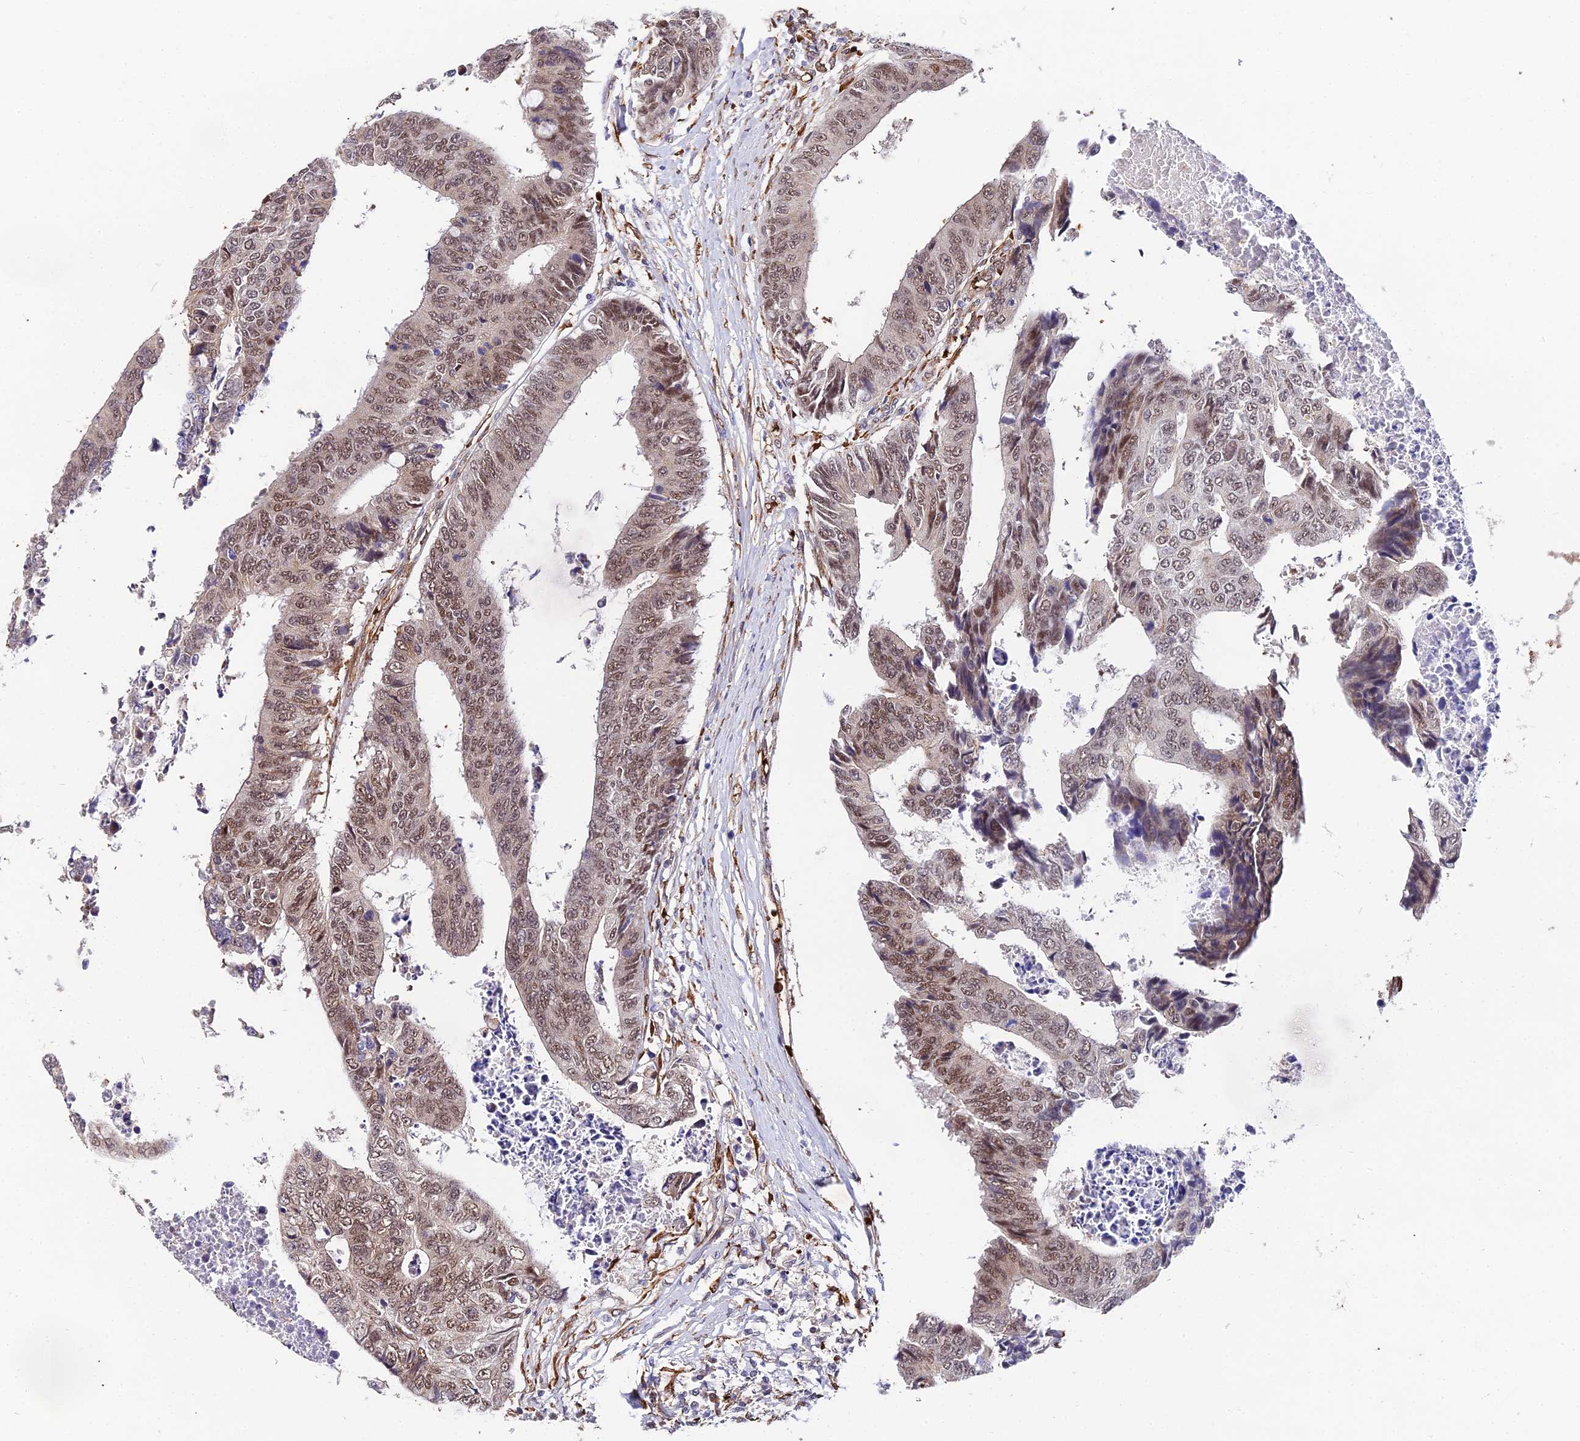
{"staining": {"intensity": "moderate", "quantity": ">75%", "location": "cytoplasmic/membranous,nuclear"}, "tissue": "colorectal cancer", "cell_type": "Tumor cells", "image_type": "cancer", "snomed": [{"axis": "morphology", "description": "Adenocarcinoma, NOS"}, {"axis": "topography", "description": "Rectum"}], "caption": "Colorectal cancer (adenocarcinoma) stained with immunohistochemistry displays moderate cytoplasmic/membranous and nuclear positivity in approximately >75% of tumor cells. Using DAB (brown) and hematoxylin (blue) stains, captured at high magnification using brightfield microscopy.", "gene": "BCL9", "patient": {"sex": "male", "age": 84}}